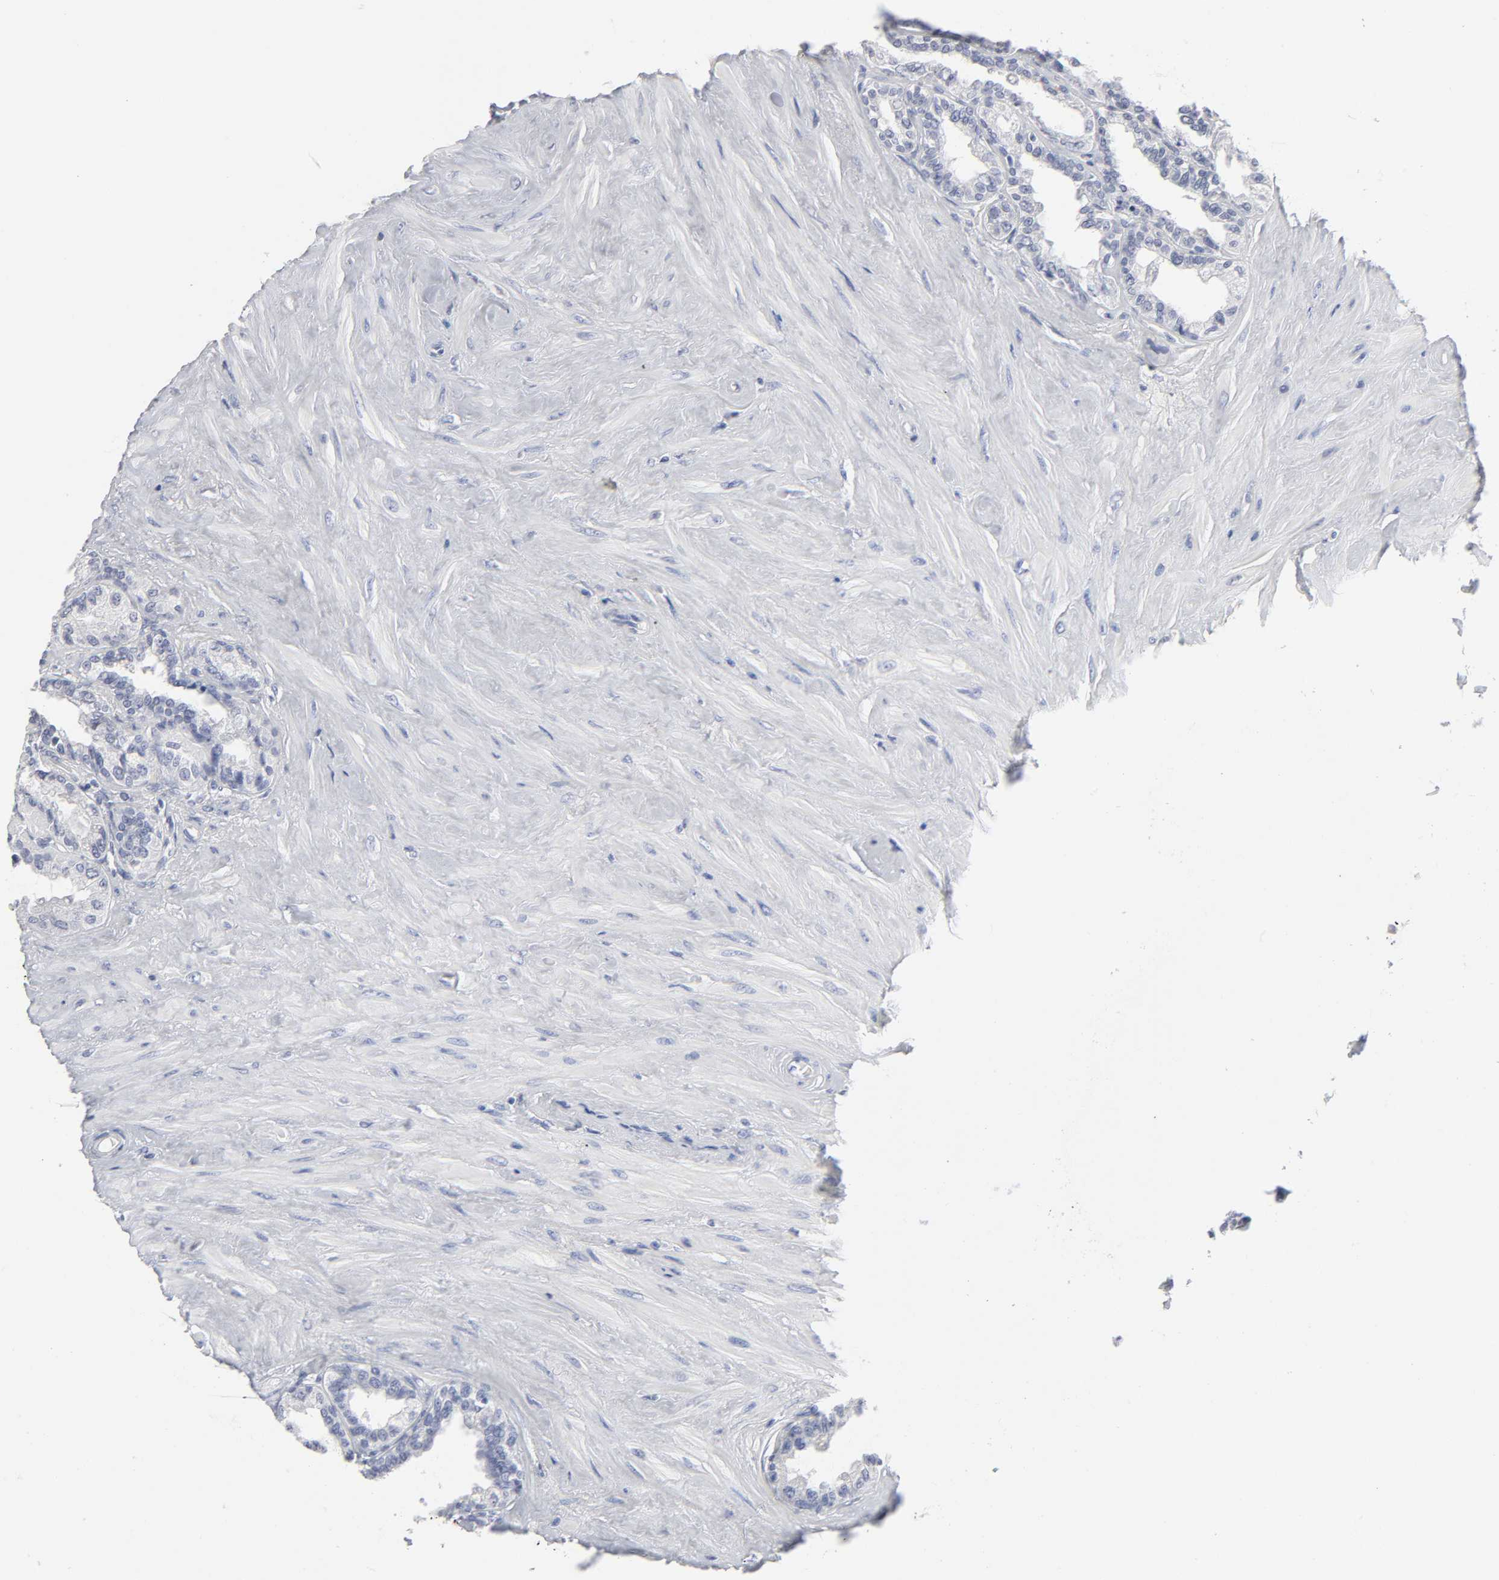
{"staining": {"intensity": "negative", "quantity": "none", "location": "none"}, "tissue": "seminal vesicle", "cell_type": "Glandular cells", "image_type": "normal", "snomed": [{"axis": "morphology", "description": "Normal tissue, NOS"}, {"axis": "morphology", "description": "Inflammation, NOS"}, {"axis": "topography", "description": "Urinary bladder"}, {"axis": "topography", "description": "Prostate"}, {"axis": "topography", "description": "Seminal veicle"}], "caption": "Histopathology image shows no protein expression in glandular cells of unremarkable seminal vesicle. The staining is performed using DAB (3,3'-diaminobenzidine) brown chromogen with nuclei counter-stained in using hematoxylin.", "gene": "SLCO1B3", "patient": {"sex": "male", "age": 82}}